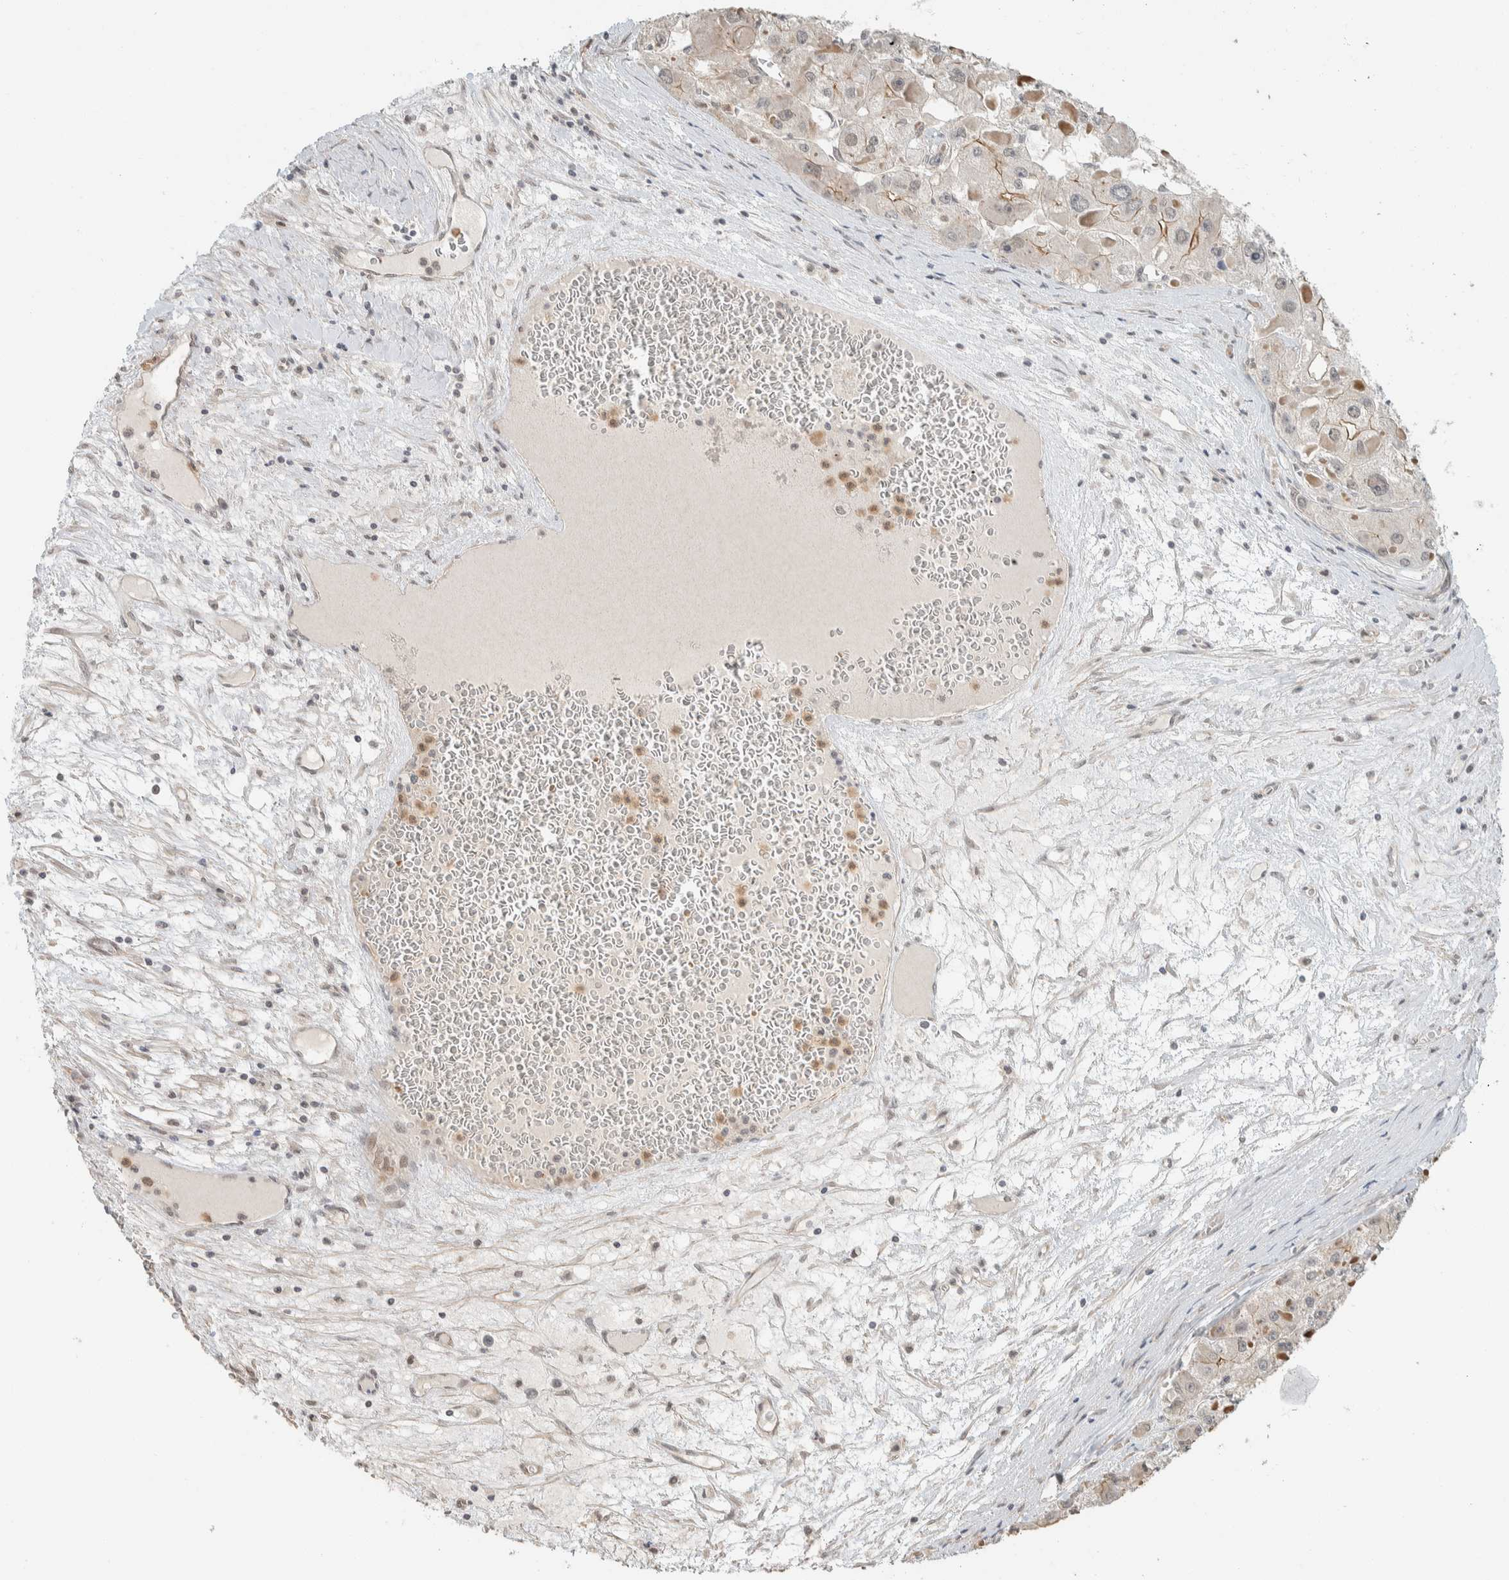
{"staining": {"intensity": "weak", "quantity": "<25%", "location": "cytoplasmic/membranous"}, "tissue": "liver cancer", "cell_type": "Tumor cells", "image_type": "cancer", "snomed": [{"axis": "morphology", "description": "Carcinoma, Hepatocellular, NOS"}, {"axis": "topography", "description": "Liver"}], "caption": "A histopathology image of liver hepatocellular carcinoma stained for a protein demonstrates no brown staining in tumor cells.", "gene": "ZBTB2", "patient": {"sex": "female", "age": 73}}